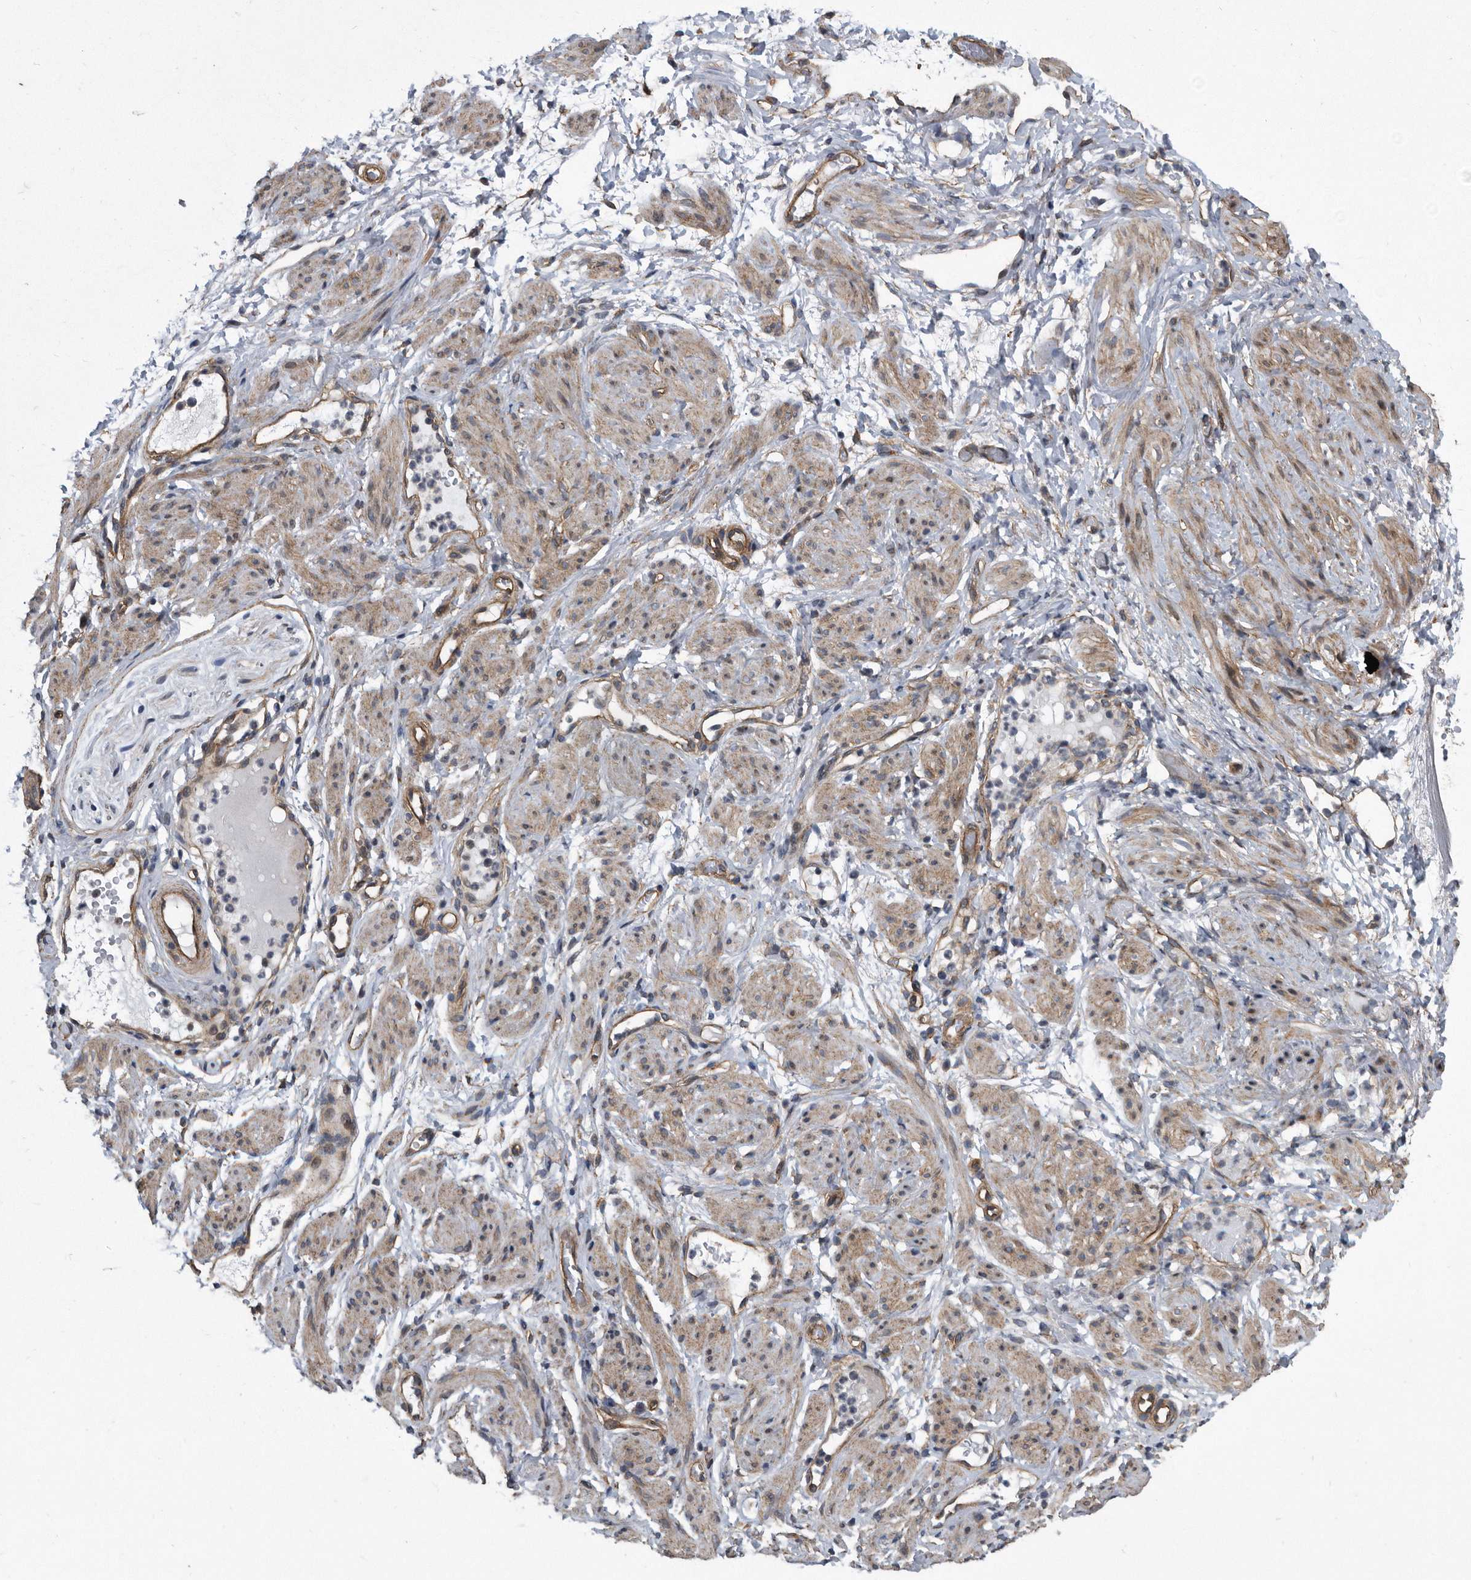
{"staining": {"intensity": "weak", "quantity": ">75%", "location": "cytoplasmic/membranous"}, "tissue": "adipose tissue", "cell_type": "Adipocytes", "image_type": "normal", "snomed": [{"axis": "morphology", "description": "Normal tissue, NOS"}, {"axis": "topography", "description": "Smooth muscle"}, {"axis": "topography", "description": "Peripheral nerve tissue"}], "caption": "A brown stain shows weak cytoplasmic/membranous positivity of a protein in adipocytes of unremarkable adipose tissue.", "gene": "ARMCX1", "patient": {"sex": "female", "age": 39}}